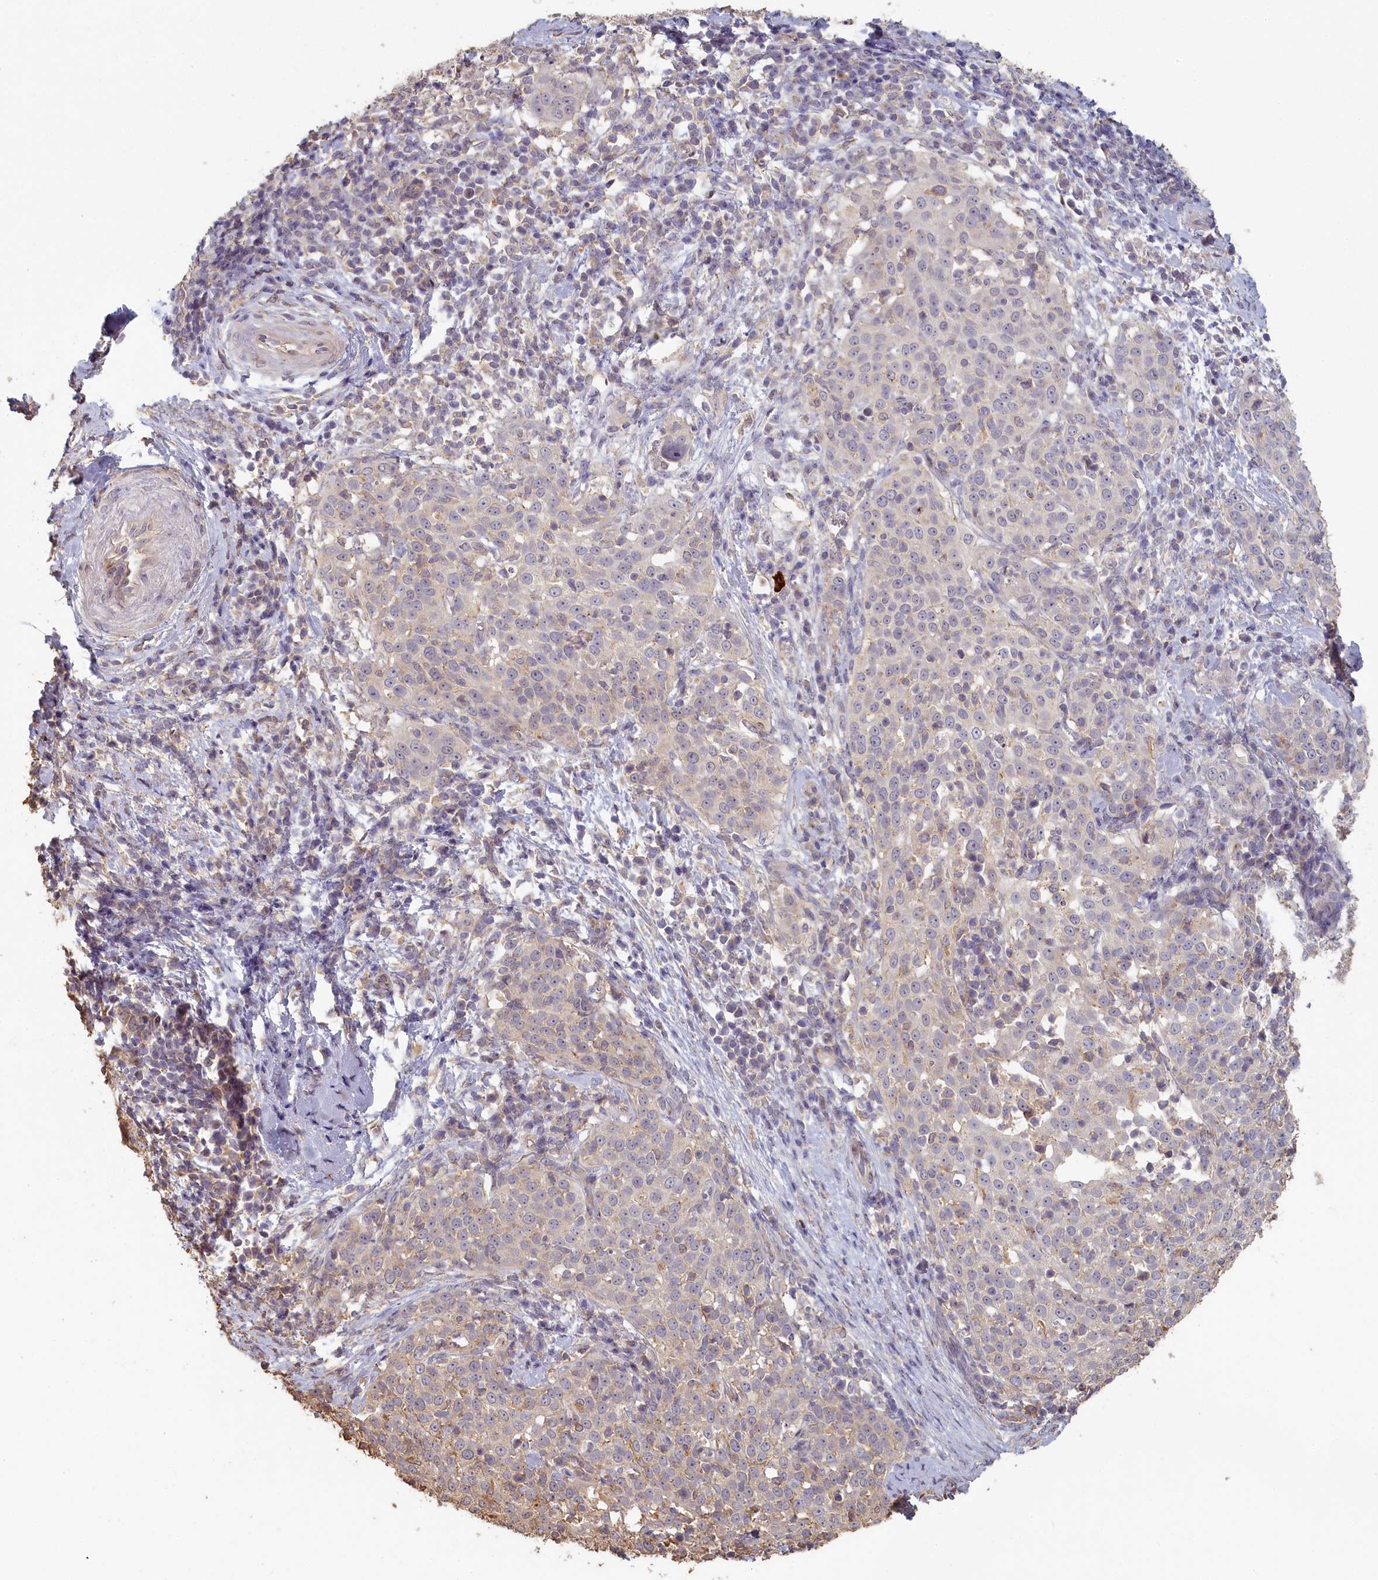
{"staining": {"intensity": "negative", "quantity": "none", "location": "none"}, "tissue": "cervical cancer", "cell_type": "Tumor cells", "image_type": "cancer", "snomed": [{"axis": "morphology", "description": "Squamous cell carcinoma, NOS"}, {"axis": "topography", "description": "Cervix"}], "caption": "Tumor cells show no significant positivity in cervical squamous cell carcinoma.", "gene": "STX16", "patient": {"sex": "female", "age": 57}}